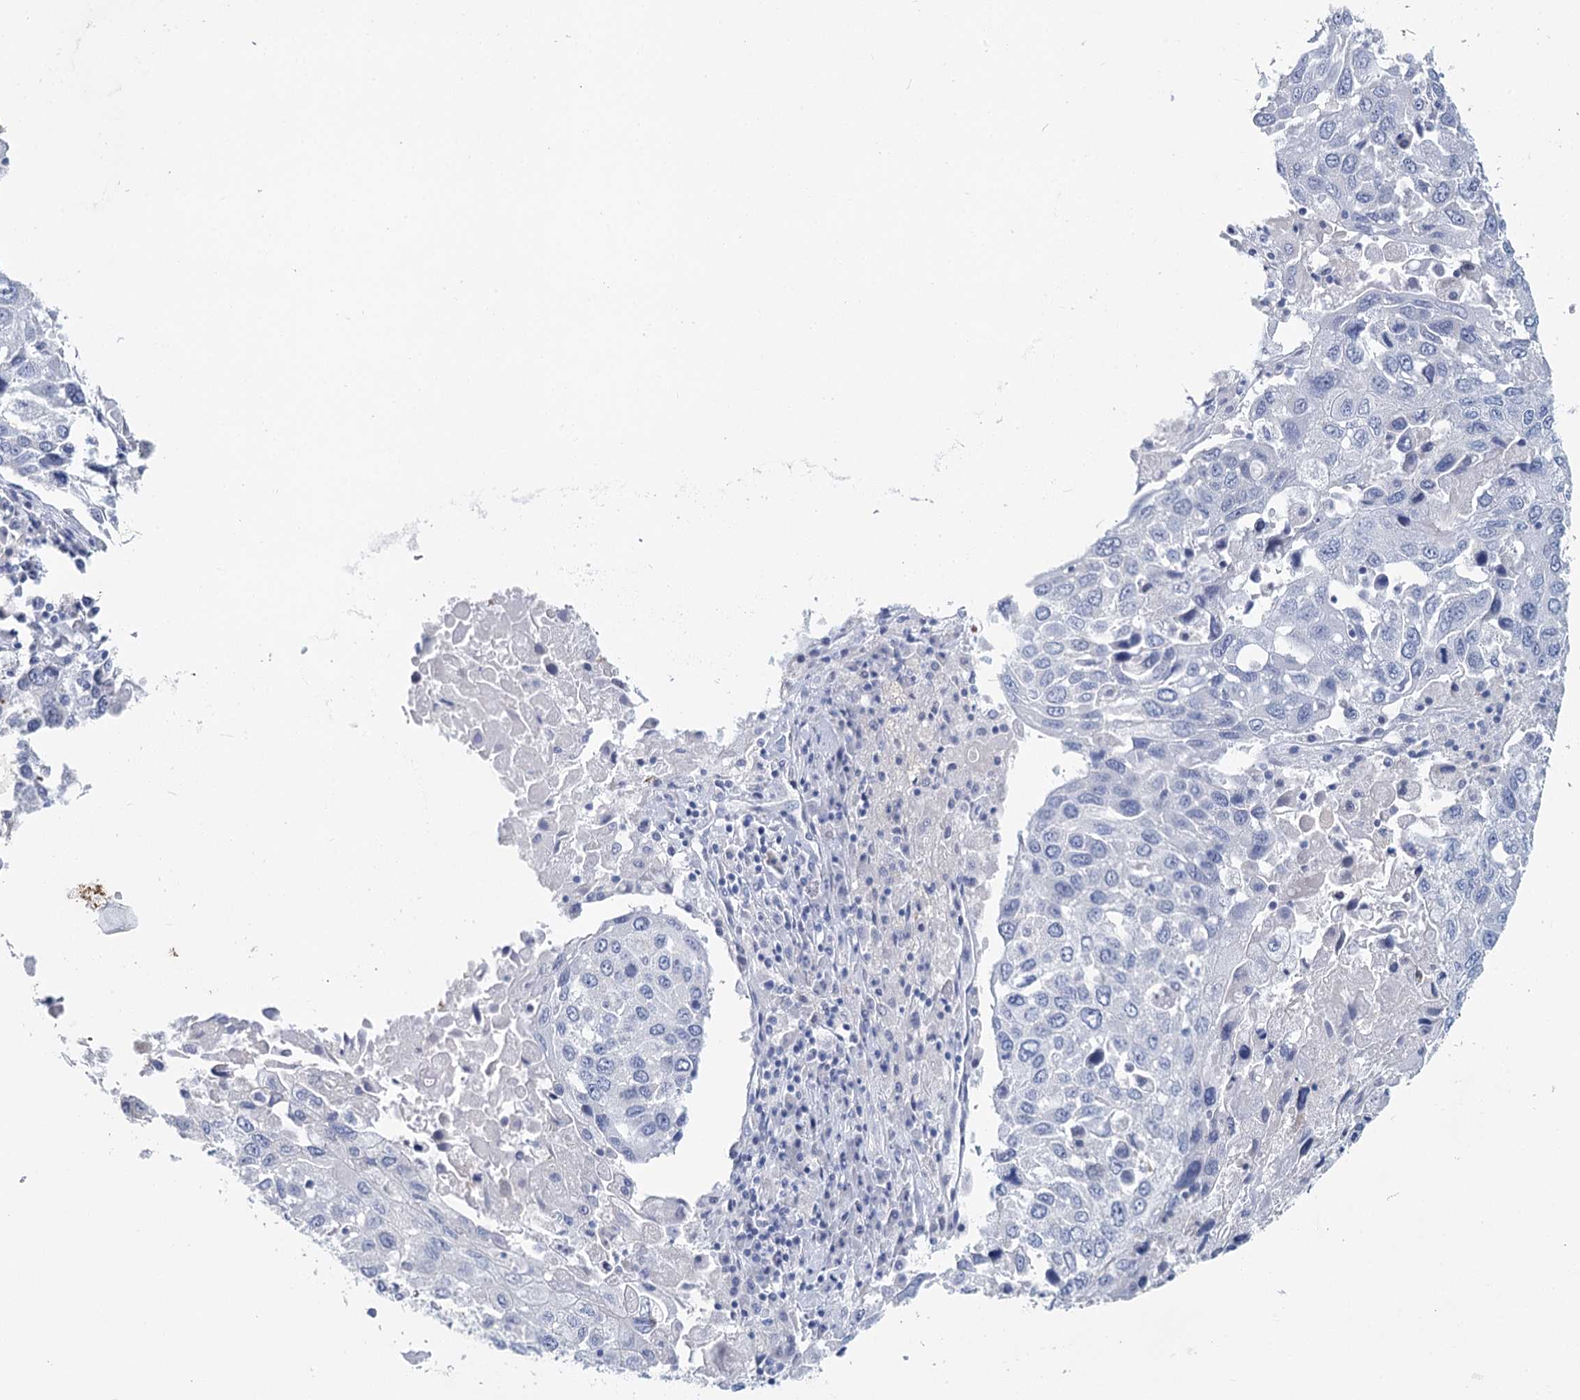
{"staining": {"intensity": "negative", "quantity": "none", "location": "none"}, "tissue": "lung cancer", "cell_type": "Tumor cells", "image_type": "cancer", "snomed": [{"axis": "morphology", "description": "Squamous cell carcinoma, NOS"}, {"axis": "topography", "description": "Lung"}], "caption": "A high-resolution photomicrograph shows immunohistochemistry staining of lung cancer, which demonstrates no significant expression in tumor cells.", "gene": "METTL7B", "patient": {"sex": "male", "age": 65}}